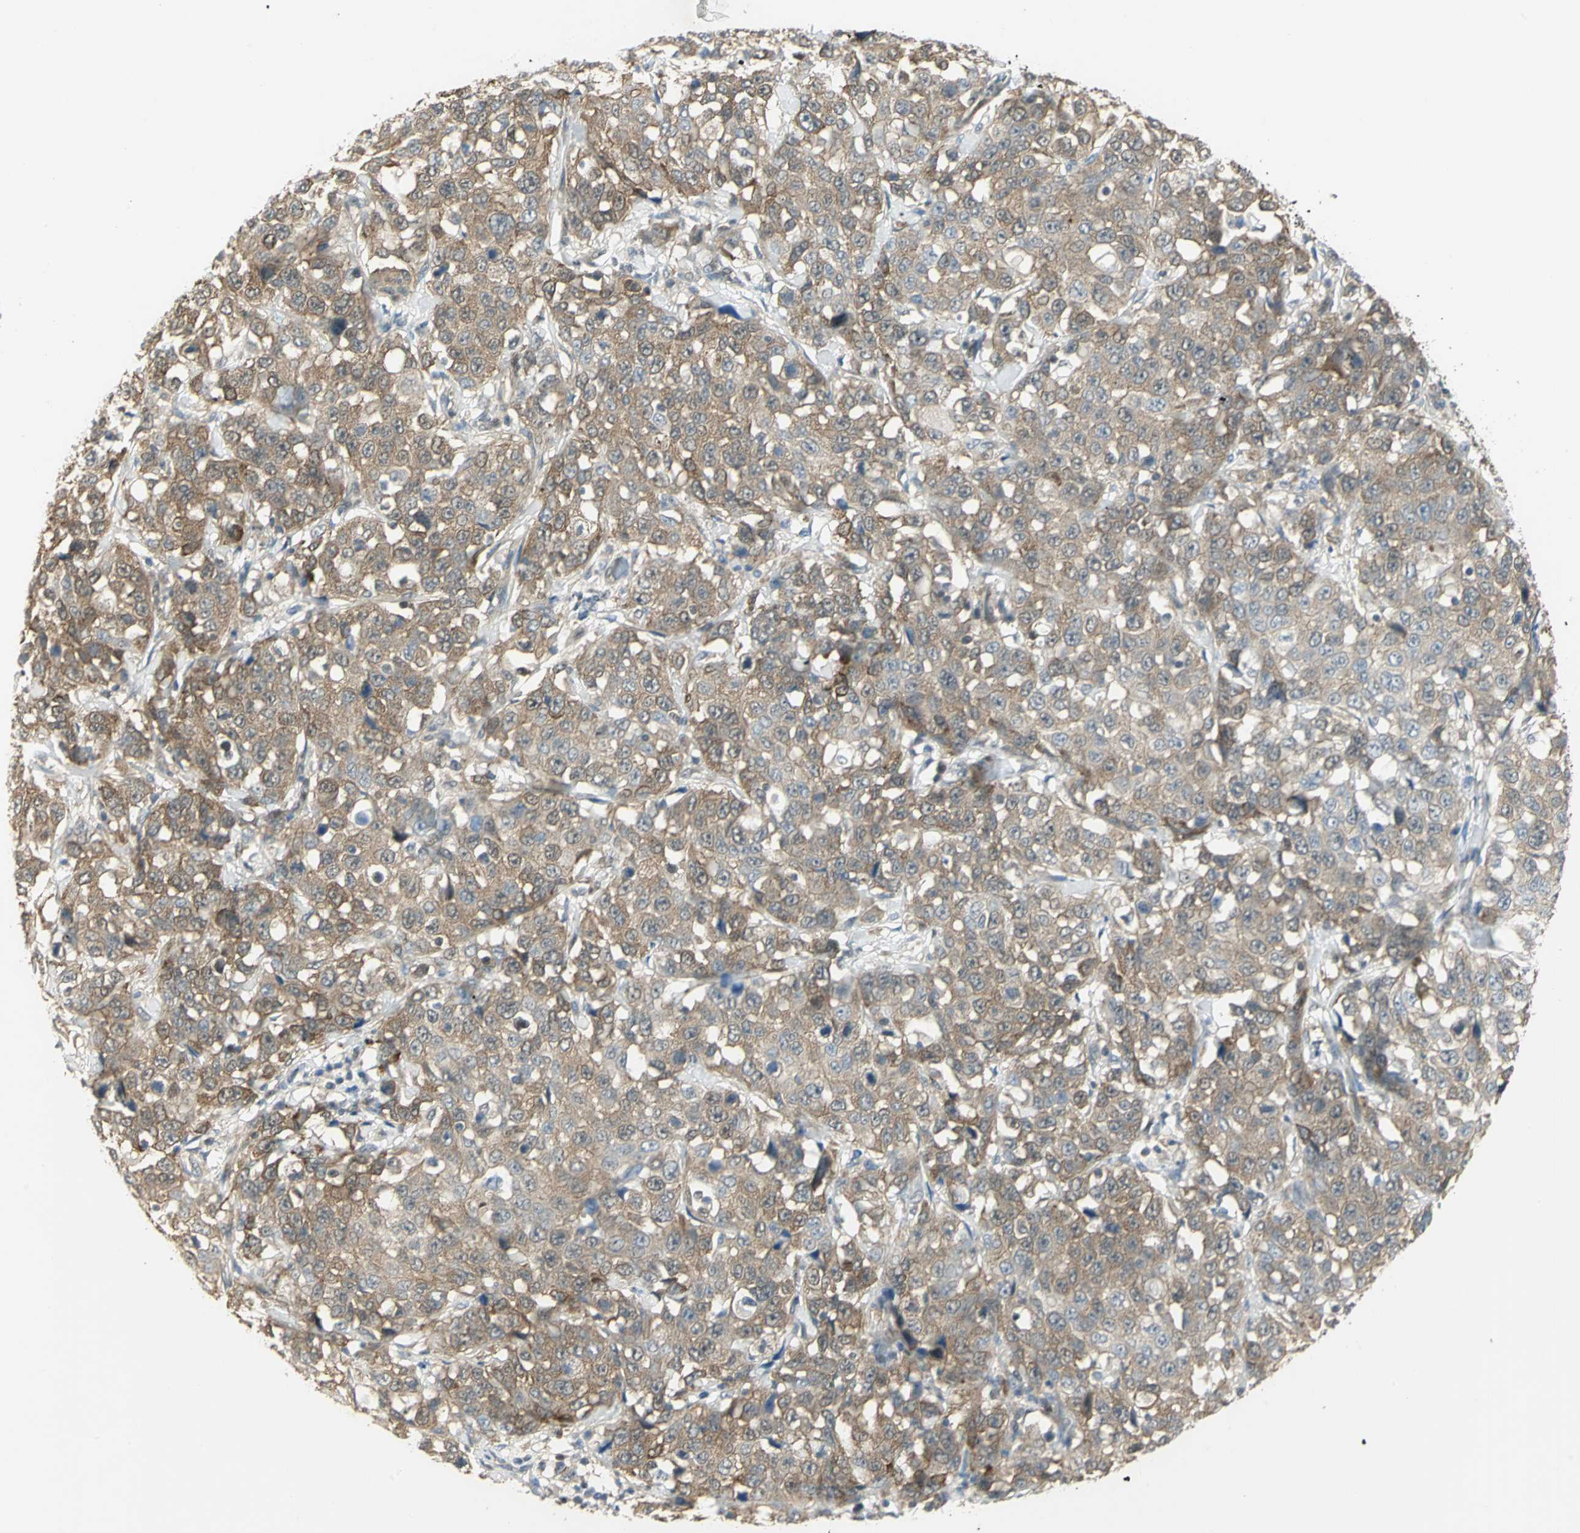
{"staining": {"intensity": "weak", "quantity": "25%-75%", "location": "cytoplasmic/membranous,nuclear"}, "tissue": "stomach cancer", "cell_type": "Tumor cells", "image_type": "cancer", "snomed": [{"axis": "morphology", "description": "Normal tissue, NOS"}, {"axis": "morphology", "description": "Adenocarcinoma, NOS"}, {"axis": "topography", "description": "Stomach"}], "caption": "A brown stain labels weak cytoplasmic/membranous and nuclear positivity of a protein in stomach adenocarcinoma tumor cells.", "gene": "DDX5", "patient": {"sex": "male", "age": 48}}